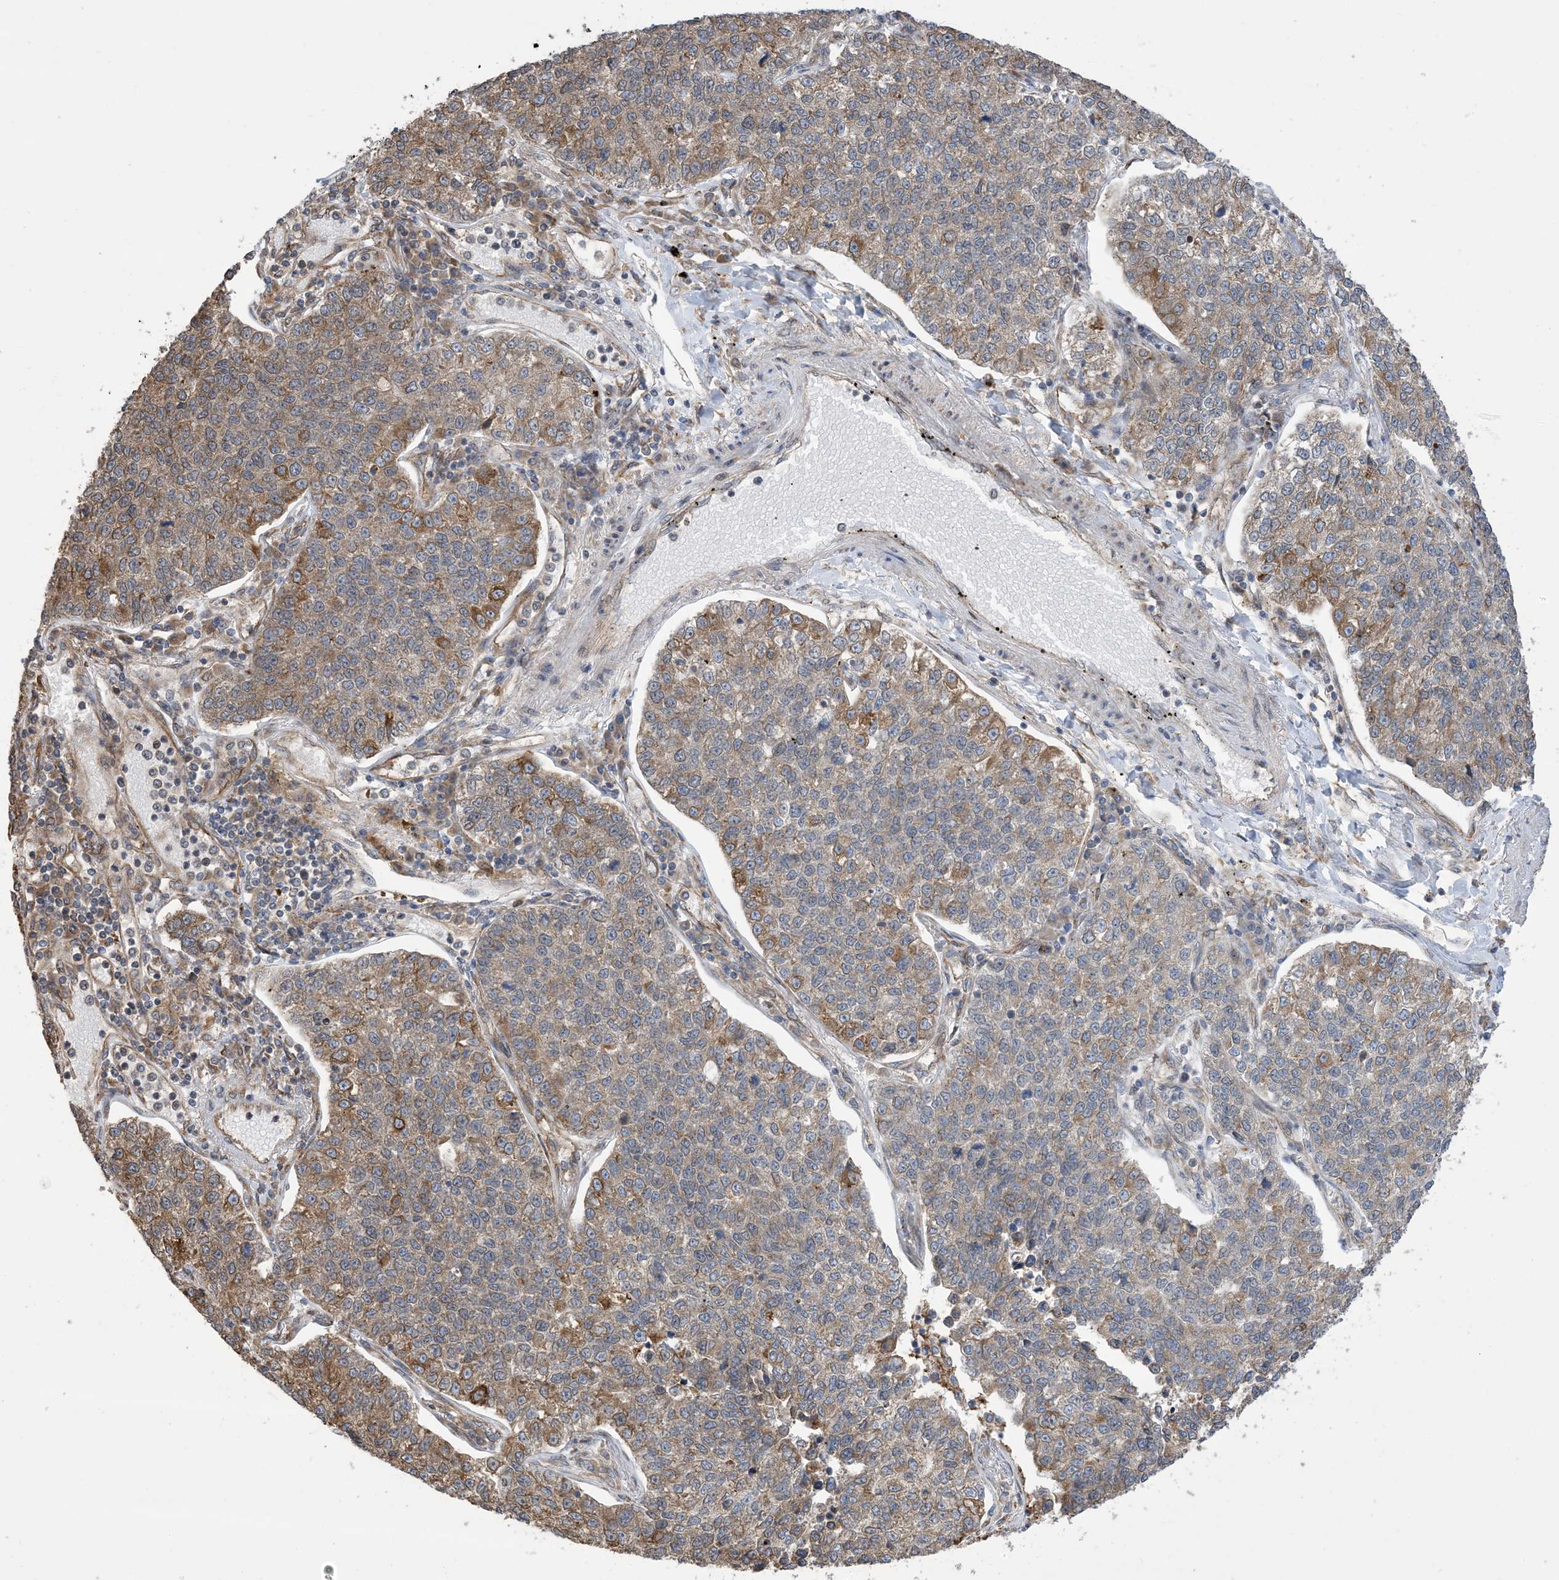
{"staining": {"intensity": "moderate", "quantity": "<25%", "location": "cytoplasmic/membranous"}, "tissue": "lung cancer", "cell_type": "Tumor cells", "image_type": "cancer", "snomed": [{"axis": "morphology", "description": "Adenocarcinoma, NOS"}, {"axis": "topography", "description": "Lung"}], "caption": "Immunohistochemistry staining of adenocarcinoma (lung), which shows low levels of moderate cytoplasmic/membranous expression in about <25% of tumor cells indicating moderate cytoplasmic/membranous protein staining. The staining was performed using DAB (brown) for protein detection and nuclei were counterstained in hematoxylin (blue).", "gene": "CLEC16A", "patient": {"sex": "male", "age": 49}}